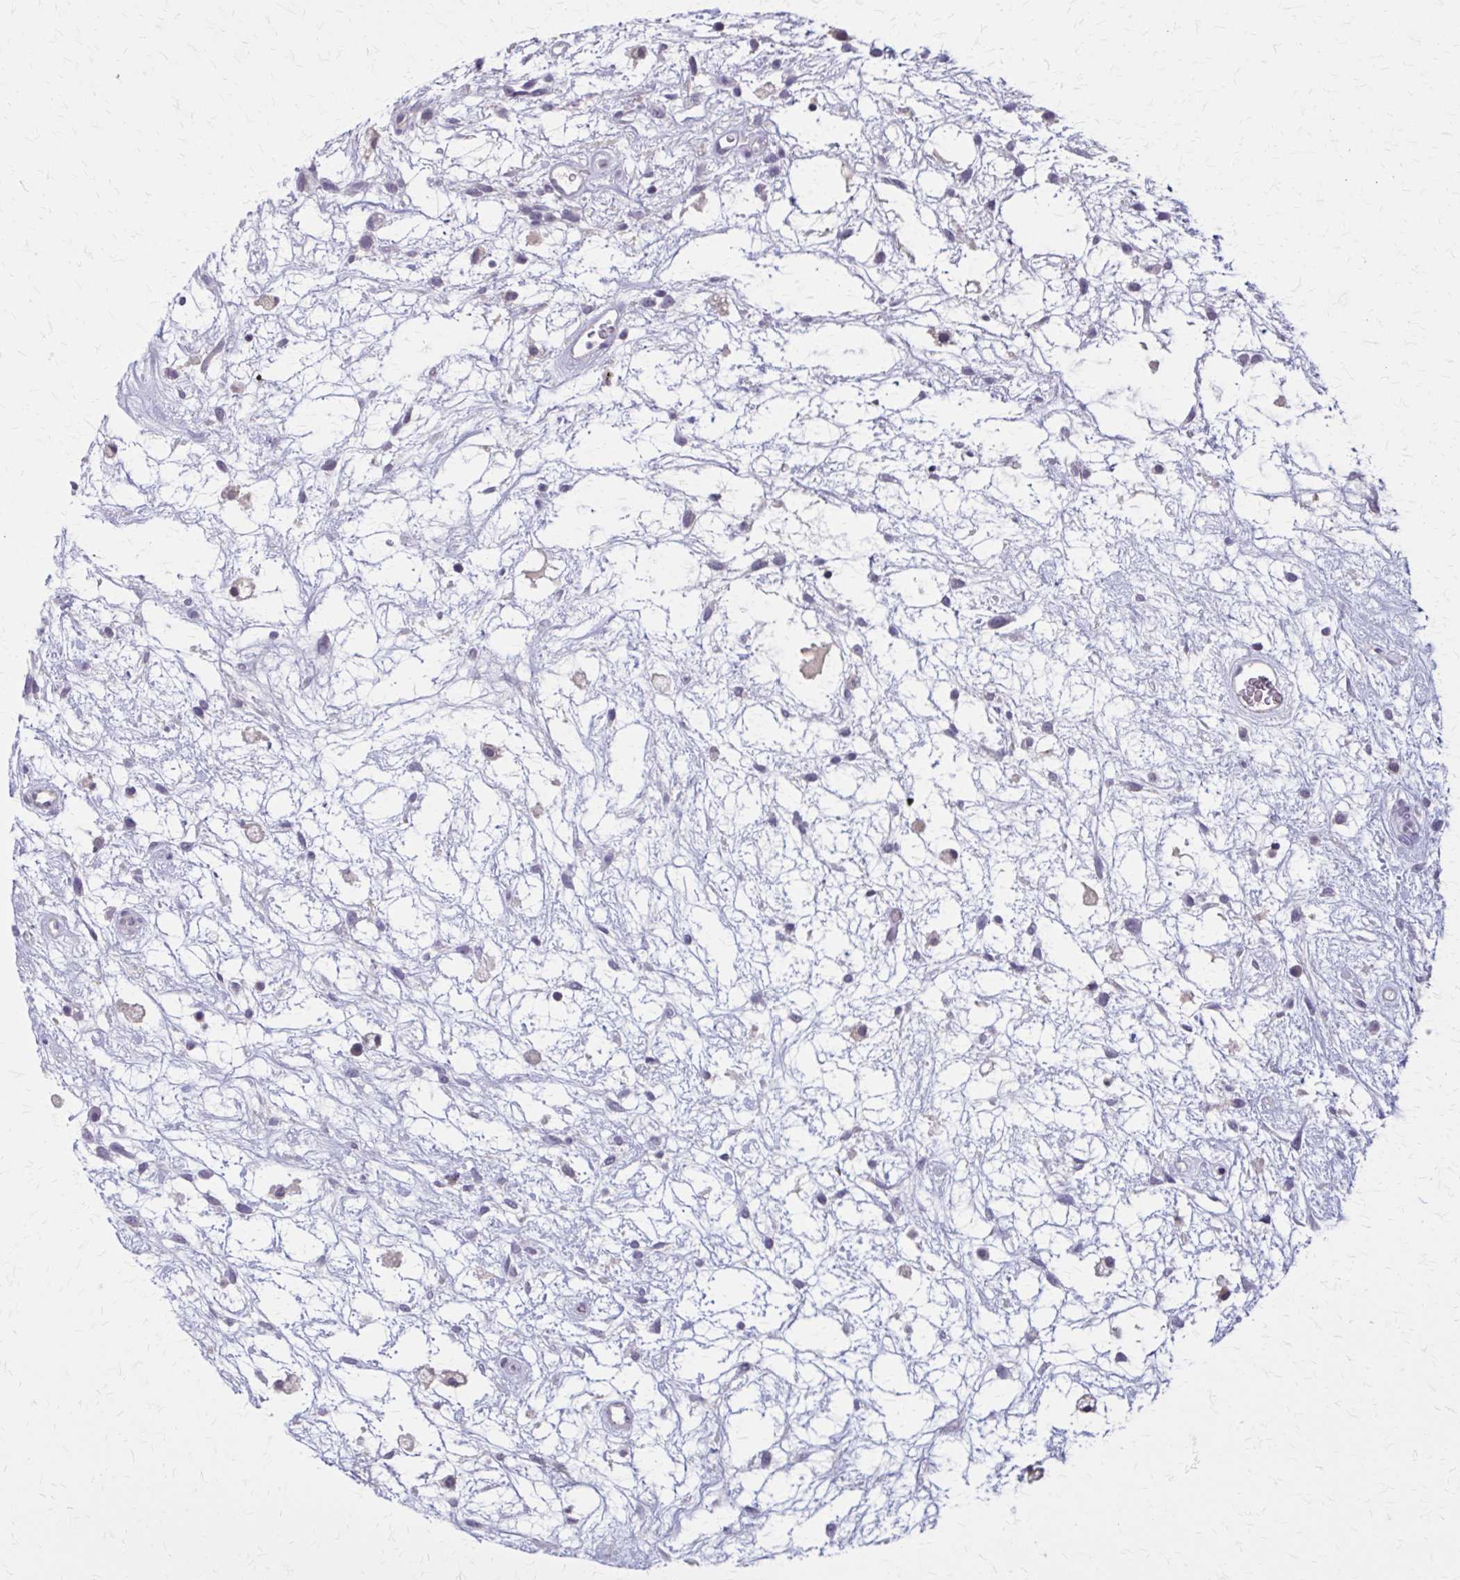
{"staining": {"intensity": "negative", "quantity": "none", "location": "none"}, "tissue": "testis cancer", "cell_type": "Tumor cells", "image_type": "cancer", "snomed": [{"axis": "morphology", "description": "Carcinoma, Embryonal, NOS"}, {"axis": "topography", "description": "Testis"}], "caption": "High power microscopy photomicrograph of an immunohistochemistry (IHC) image of testis cancer (embryonal carcinoma), revealing no significant staining in tumor cells.", "gene": "OR4A47", "patient": {"sex": "male", "age": 32}}